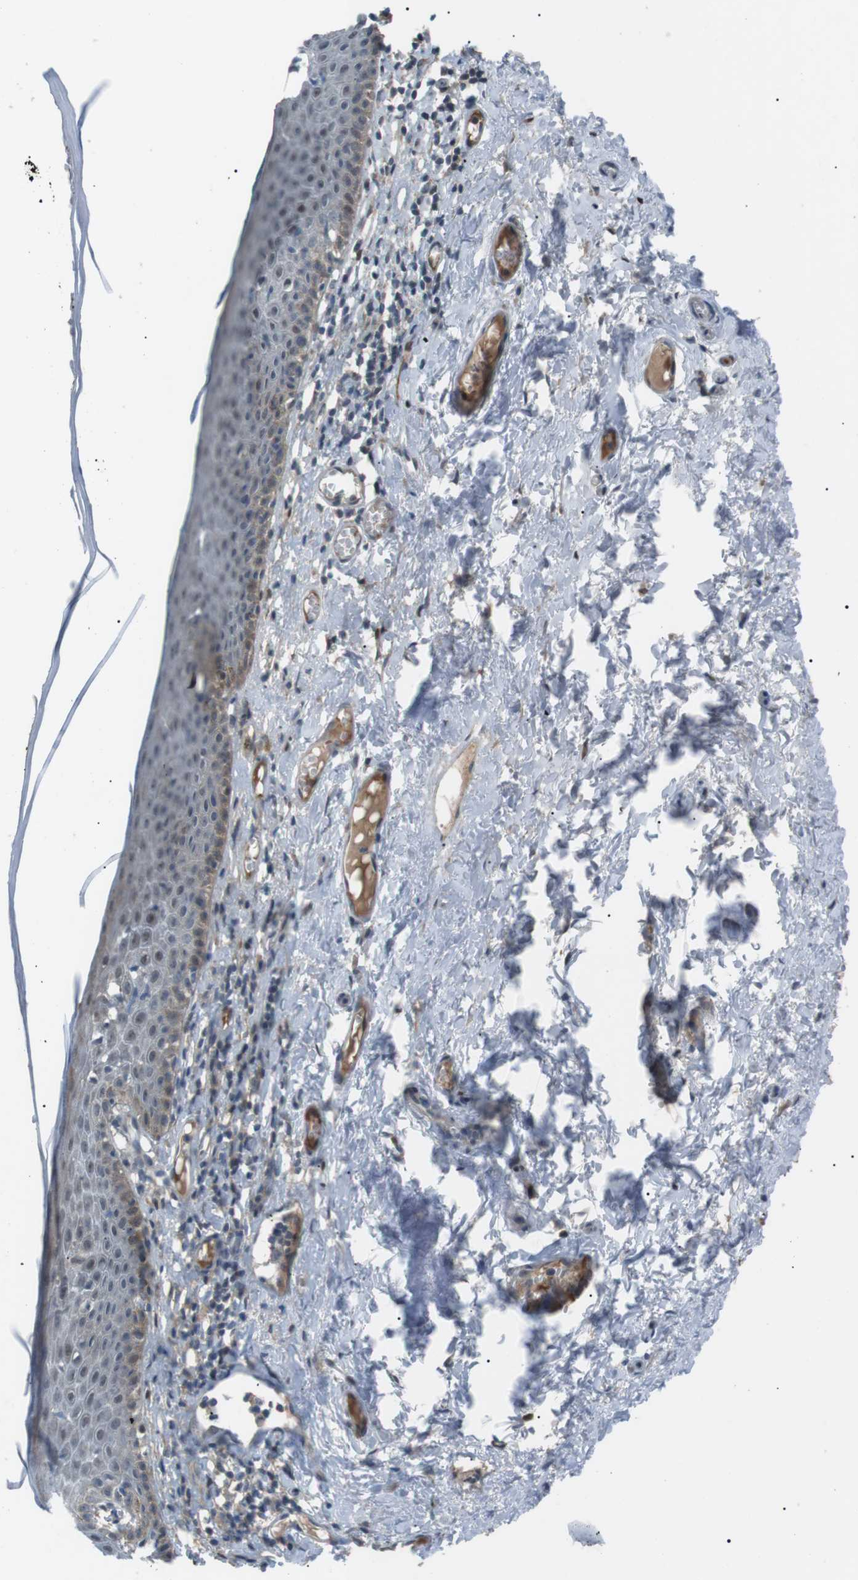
{"staining": {"intensity": "moderate", "quantity": "25%-75%", "location": "cytoplasmic/membranous,nuclear"}, "tissue": "skin", "cell_type": "Epidermal cells", "image_type": "normal", "snomed": [{"axis": "morphology", "description": "Normal tissue, NOS"}, {"axis": "topography", "description": "Adipose tissue"}, {"axis": "topography", "description": "Vascular tissue"}, {"axis": "topography", "description": "Anal"}, {"axis": "topography", "description": "Peripheral nerve tissue"}], "caption": "Skin stained with DAB (3,3'-diaminobenzidine) immunohistochemistry (IHC) exhibits medium levels of moderate cytoplasmic/membranous,nuclear positivity in approximately 25%-75% of epidermal cells.", "gene": "SRPK2", "patient": {"sex": "female", "age": 54}}